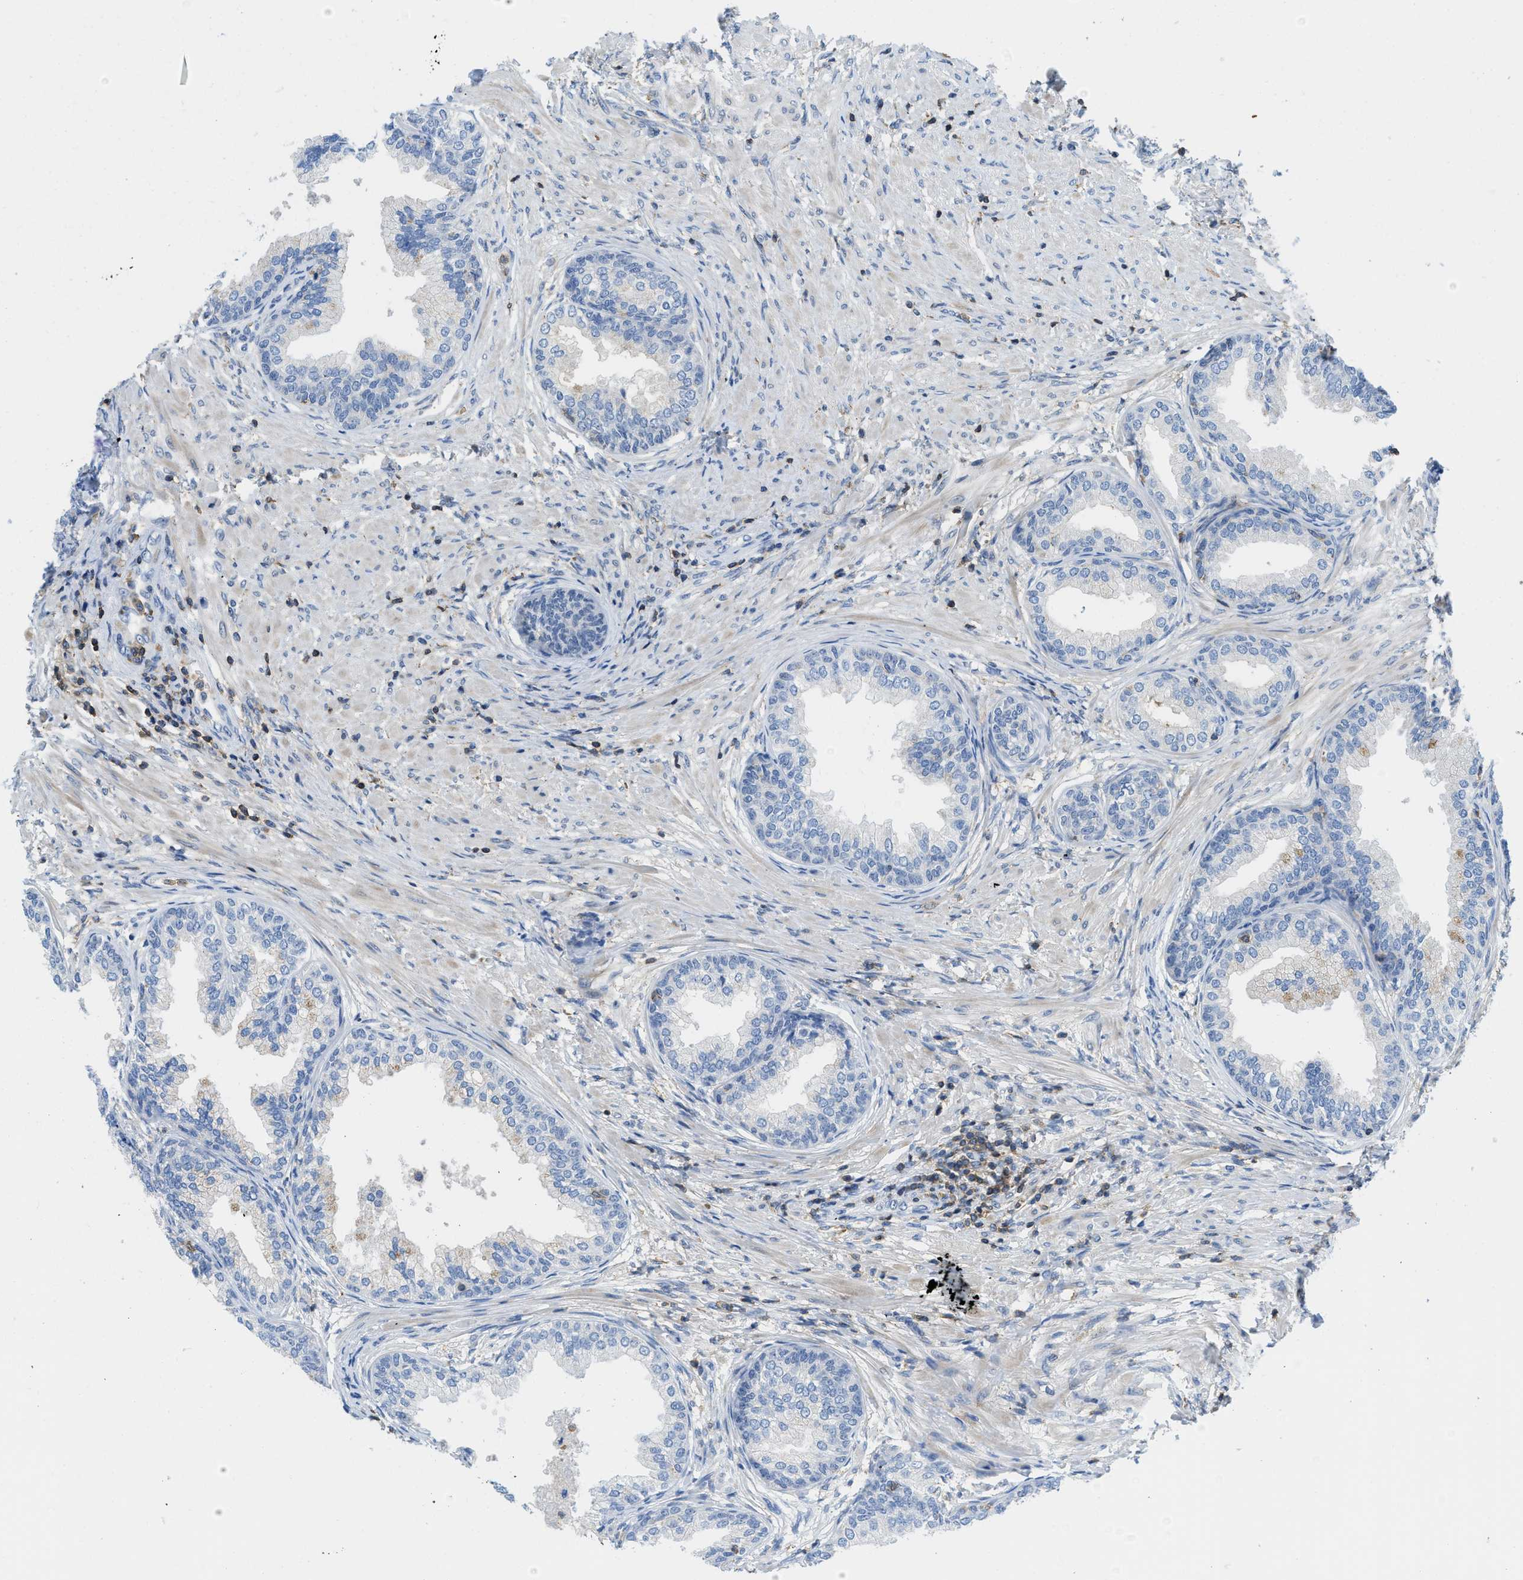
{"staining": {"intensity": "negative", "quantity": "none", "location": "none"}, "tissue": "prostate", "cell_type": "Glandular cells", "image_type": "normal", "snomed": [{"axis": "morphology", "description": "Normal tissue, NOS"}, {"axis": "topography", "description": "Prostate"}], "caption": "A high-resolution photomicrograph shows immunohistochemistry staining of normal prostate, which displays no significant expression in glandular cells.", "gene": "FAM151A", "patient": {"sex": "male", "age": 76}}